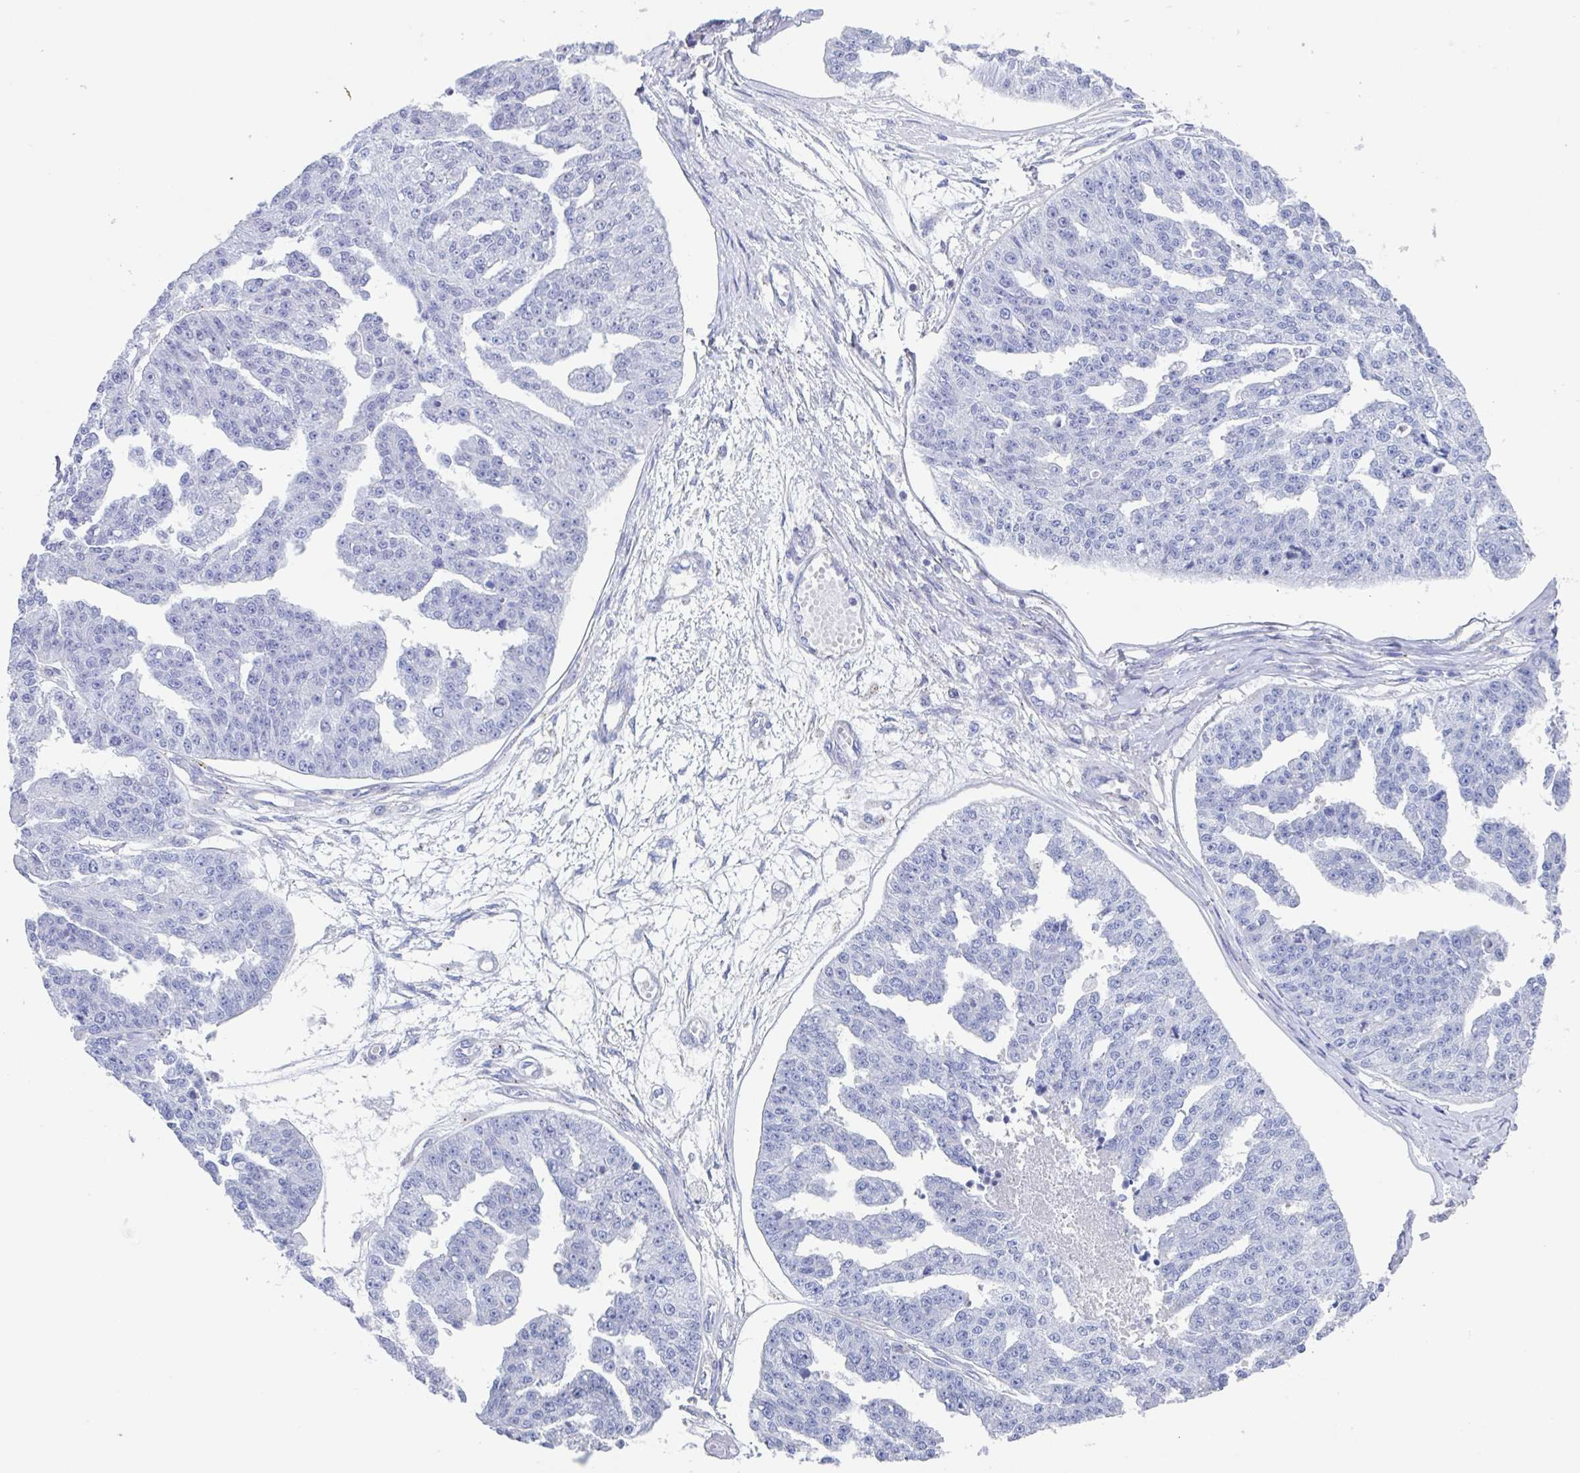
{"staining": {"intensity": "negative", "quantity": "none", "location": "none"}, "tissue": "ovarian cancer", "cell_type": "Tumor cells", "image_type": "cancer", "snomed": [{"axis": "morphology", "description": "Cystadenocarcinoma, serous, NOS"}, {"axis": "topography", "description": "Ovary"}], "caption": "The histopathology image reveals no significant expression in tumor cells of ovarian serous cystadenocarcinoma.", "gene": "CHMP5", "patient": {"sex": "female", "age": 58}}